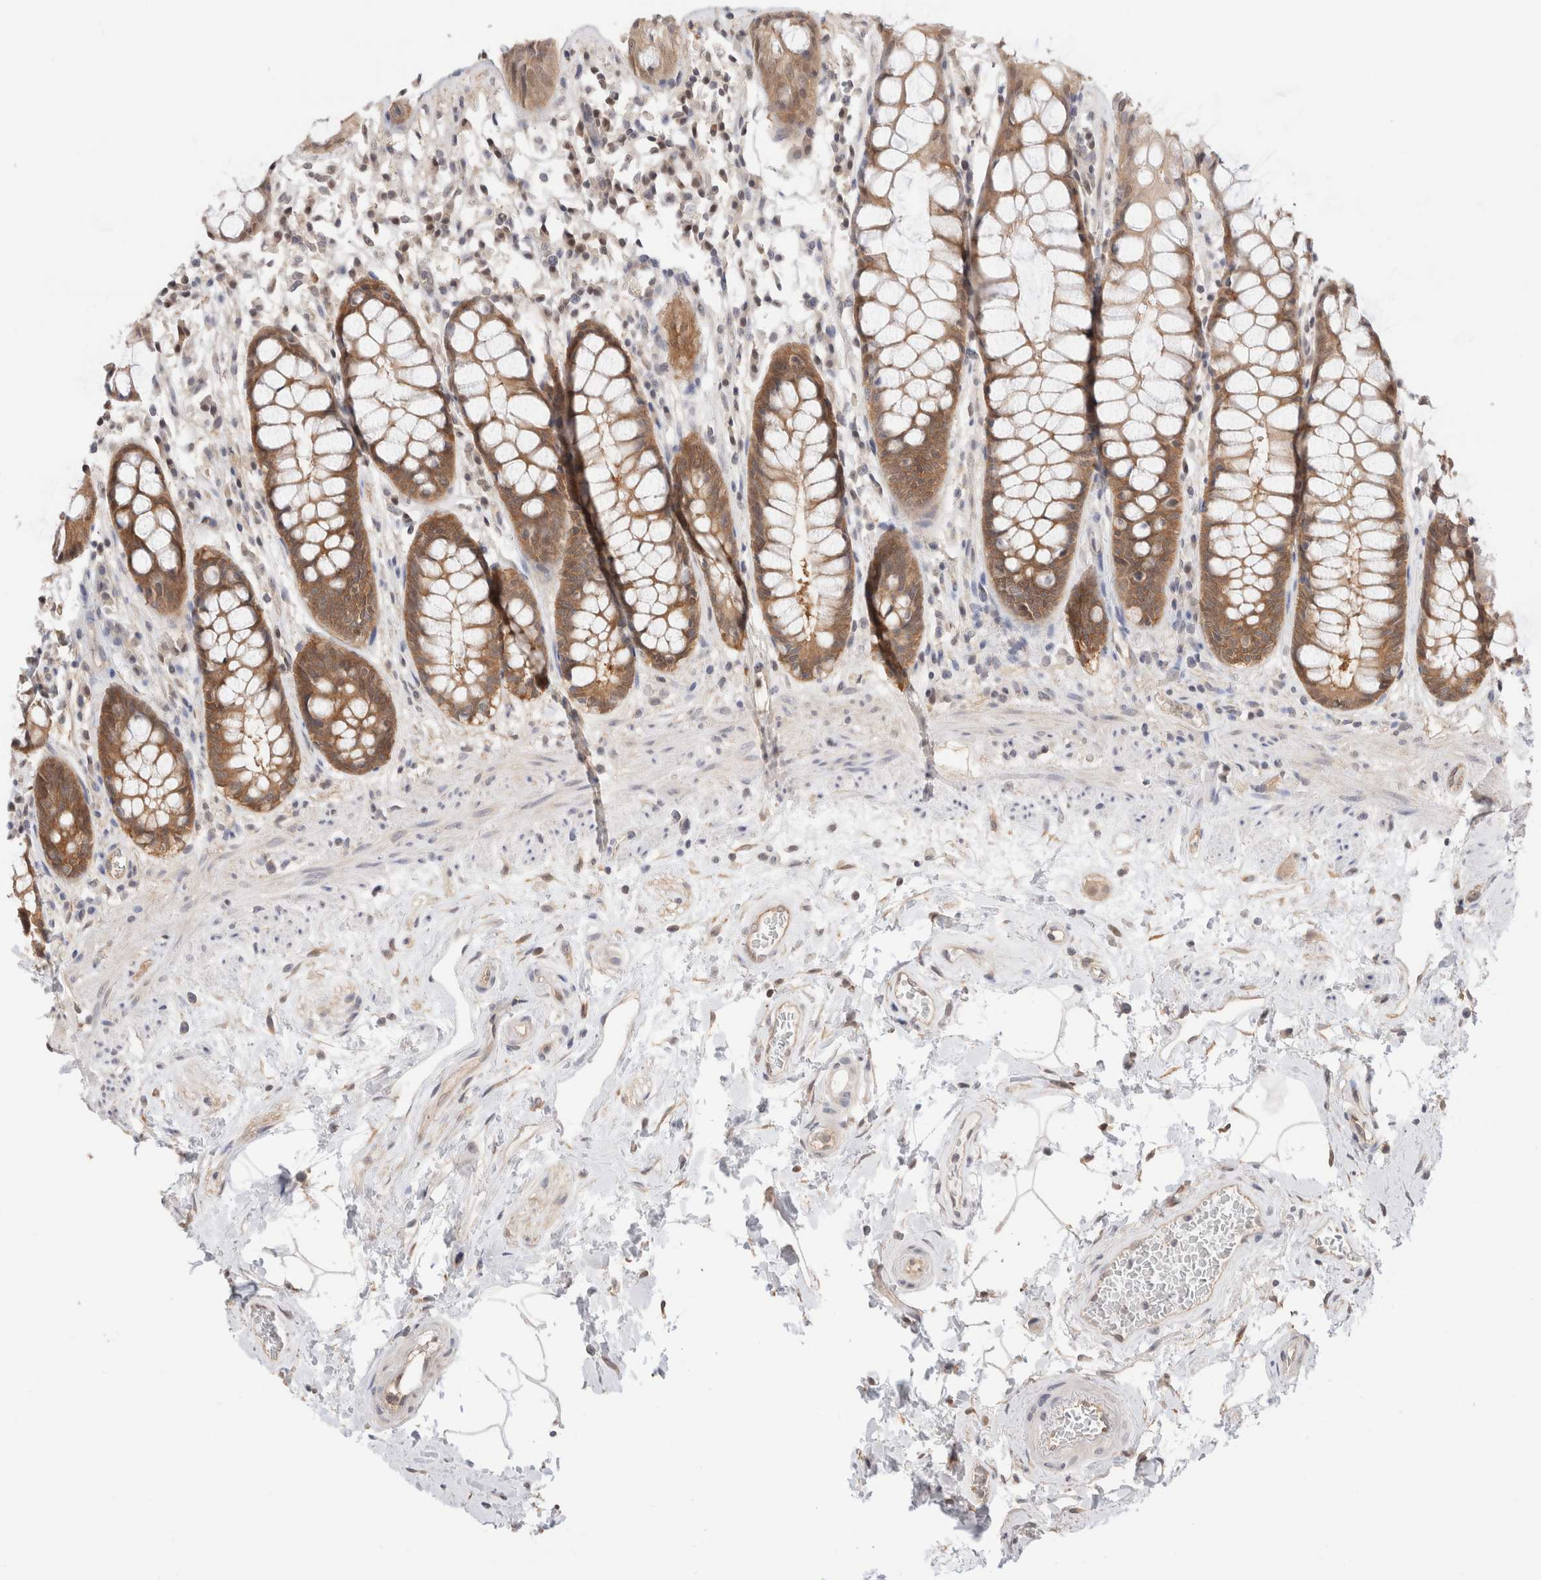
{"staining": {"intensity": "moderate", "quantity": ">75%", "location": "cytoplasmic/membranous"}, "tissue": "rectum", "cell_type": "Glandular cells", "image_type": "normal", "snomed": [{"axis": "morphology", "description": "Normal tissue, NOS"}, {"axis": "topography", "description": "Rectum"}], "caption": "Rectum stained with a brown dye demonstrates moderate cytoplasmic/membranous positive staining in approximately >75% of glandular cells.", "gene": "C17orf97", "patient": {"sex": "male", "age": 64}}